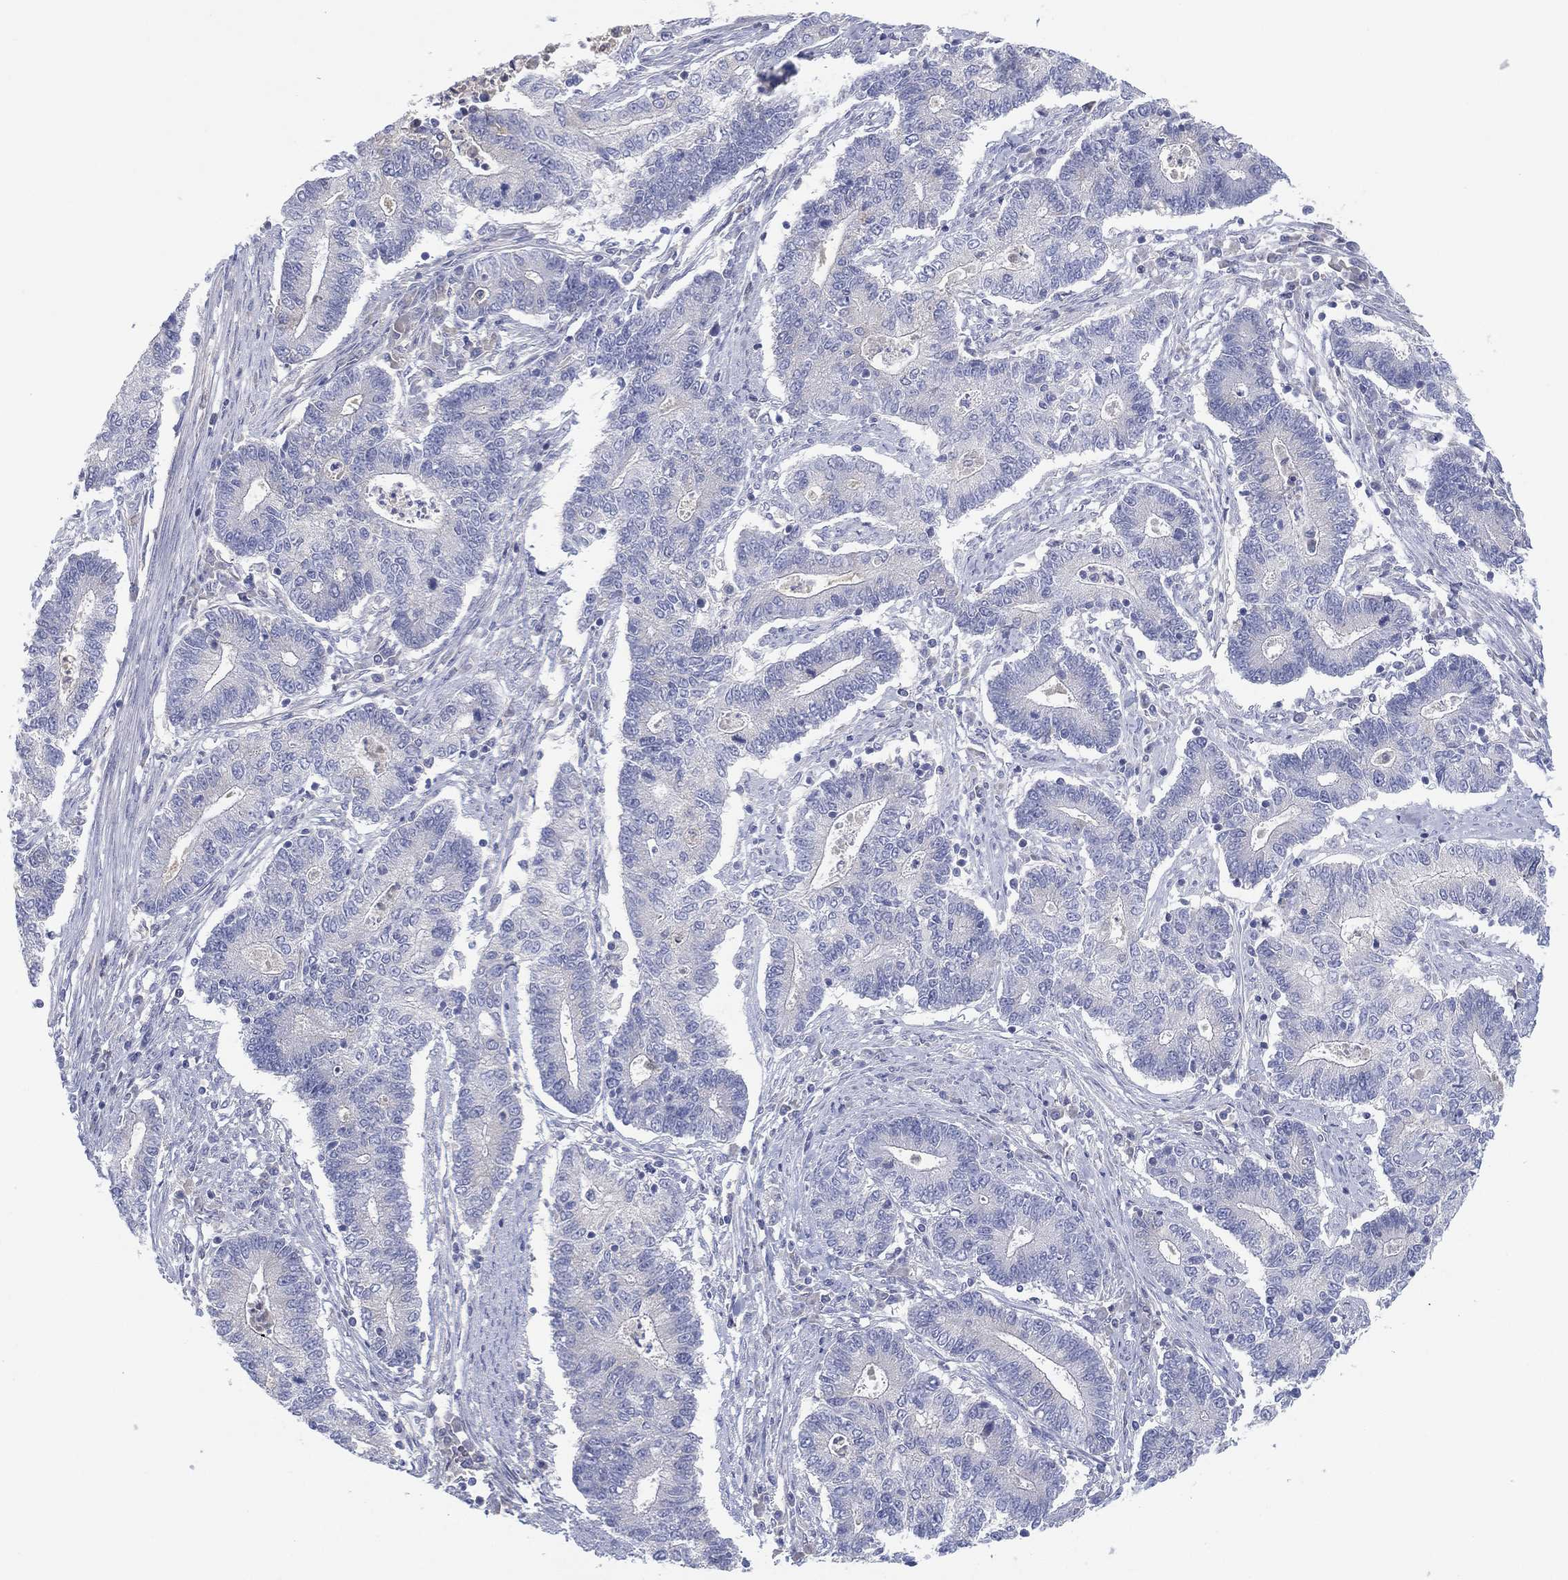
{"staining": {"intensity": "negative", "quantity": "none", "location": "none"}, "tissue": "endometrial cancer", "cell_type": "Tumor cells", "image_type": "cancer", "snomed": [{"axis": "morphology", "description": "Adenocarcinoma, NOS"}, {"axis": "topography", "description": "Uterus"}, {"axis": "topography", "description": "Endometrium"}], "caption": "Endometrial cancer was stained to show a protein in brown. There is no significant positivity in tumor cells.", "gene": "CYP2D6", "patient": {"sex": "female", "age": 54}}